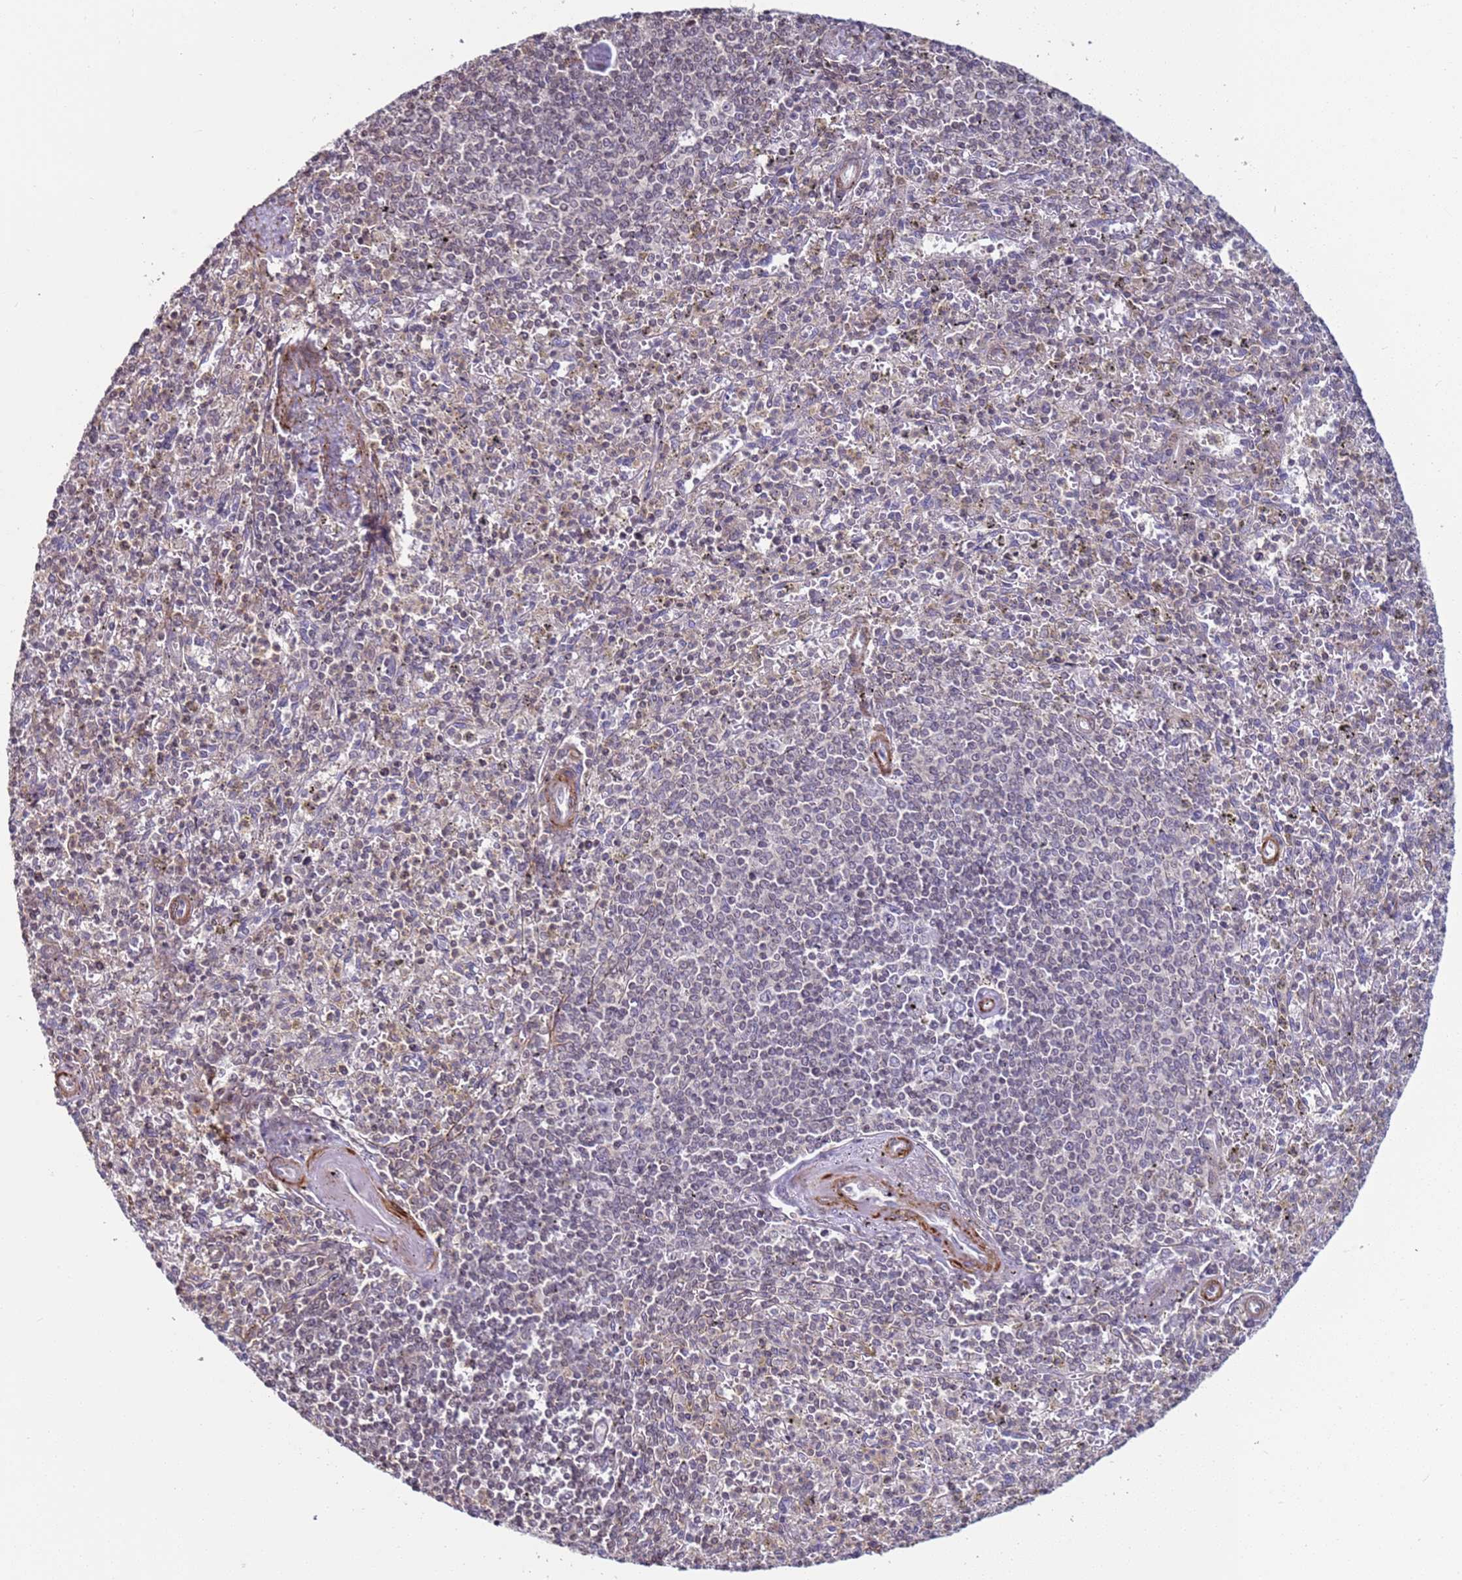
{"staining": {"intensity": "negative", "quantity": "none", "location": "none"}, "tissue": "spleen", "cell_type": "Cells in red pulp", "image_type": "normal", "snomed": [{"axis": "morphology", "description": "Normal tissue, NOS"}, {"axis": "topography", "description": "Spleen"}], "caption": "Immunohistochemistry of normal spleen shows no expression in cells in red pulp. (Brightfield microscopy of DAB immunohistochemistry at high magnification).", "gene": "SNAPC4", "patient": {"sex": "male", "age": 72}}